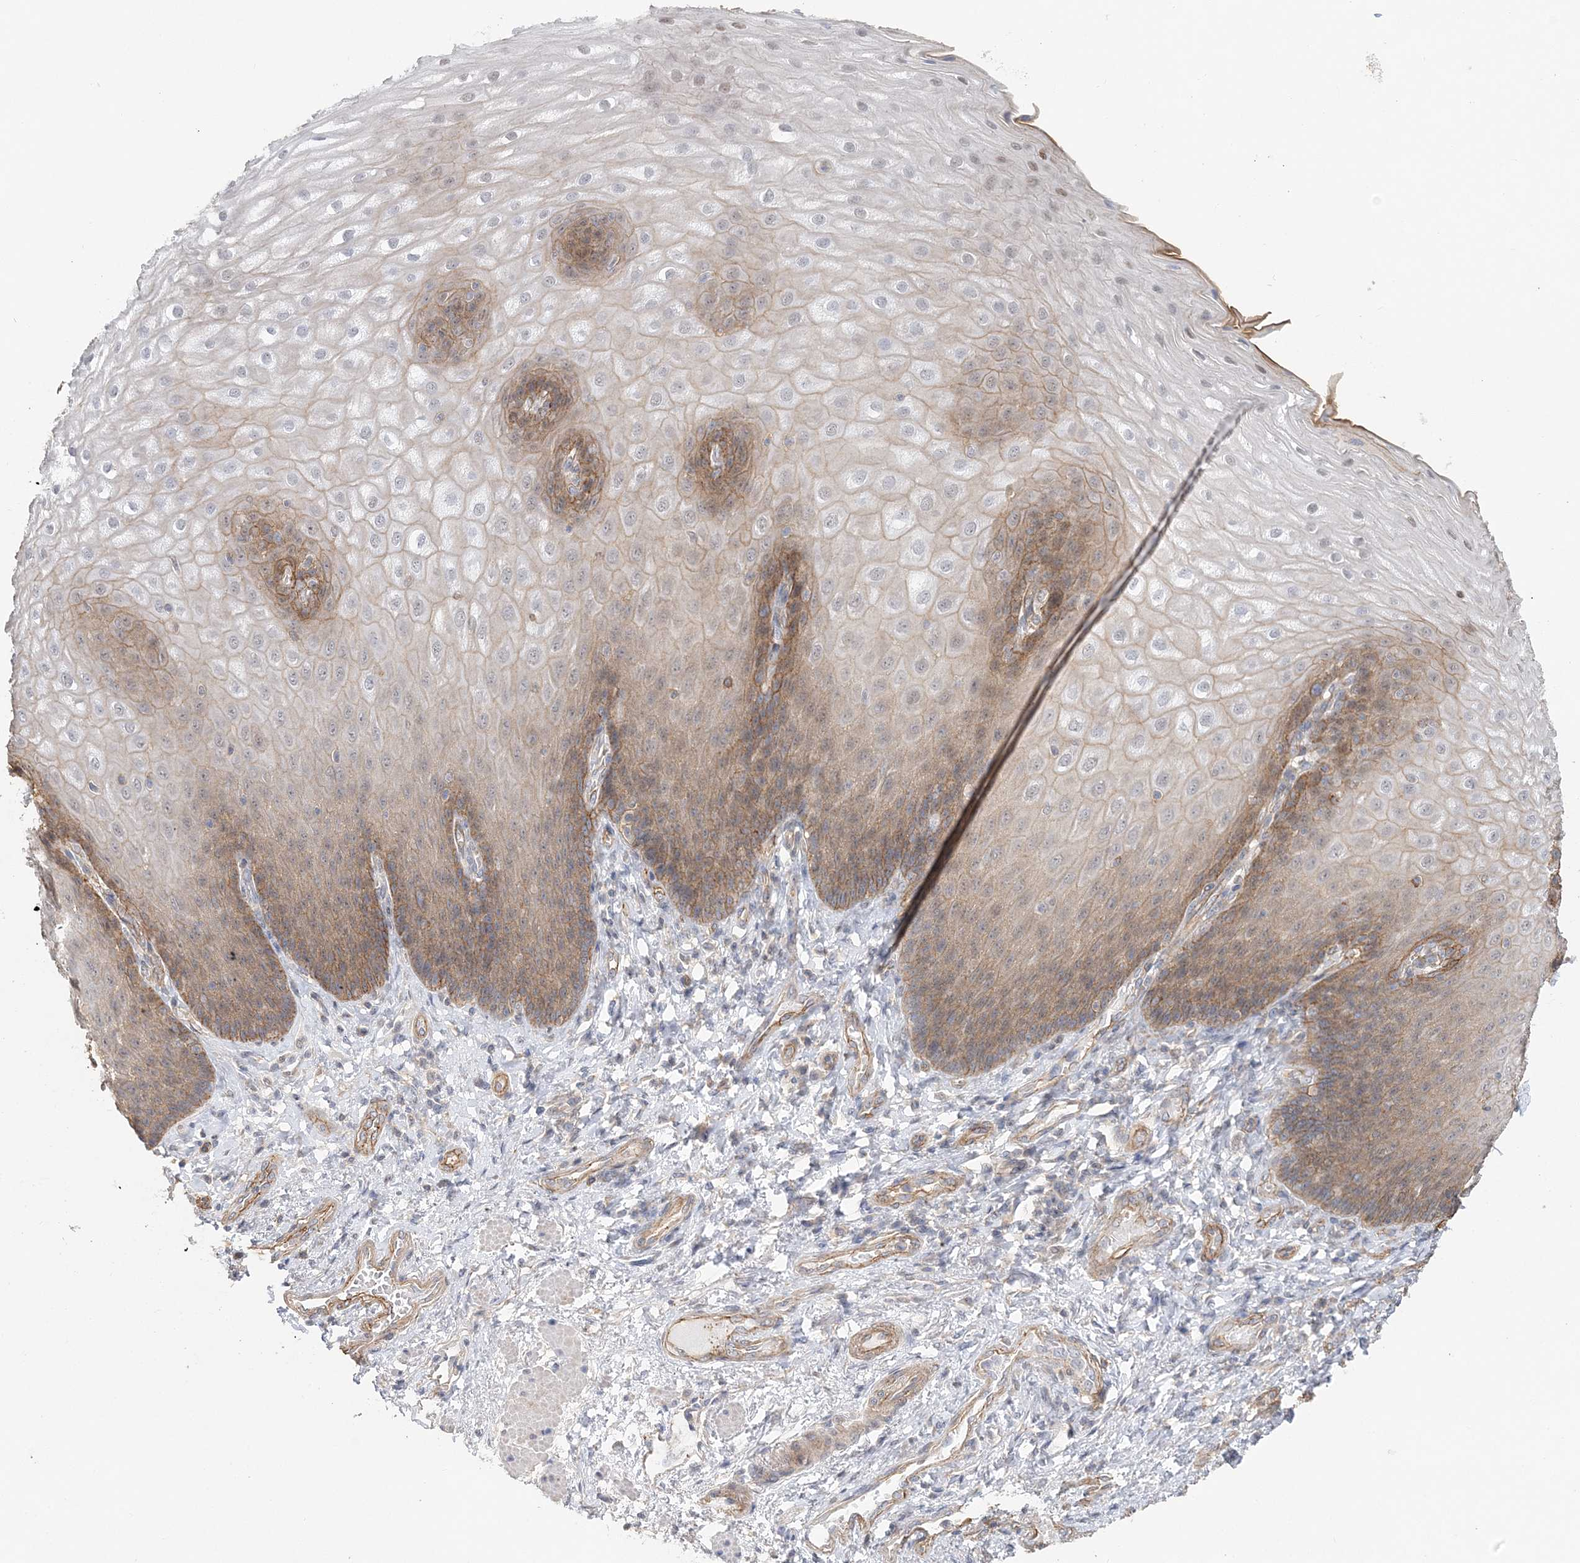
{"staining": {"intensity": "moderate", "quantity": "25%-75%", "location": "cytoplasmic/membranous"}, "tissue": "esophagus", "cell_type": "Squamous epithelial cells", "image_type": "normal", "snomed": [{"axis": "morphology", "description": "Normal tissue, NOS"}, {"axis": "topography", "description": "Esophagus"}], "caption": "Squamous epithelial cells display moderate cytoplasmic/membranous positivity in approximately 25%-75% of cells in benign esophagus. Using DAB (brown) and hematoxylin (blue) stains, captured at high magnification using brightfield microscopy.", "gene": "MAT2B", "patient": {"sex": "male", "age": 54}}